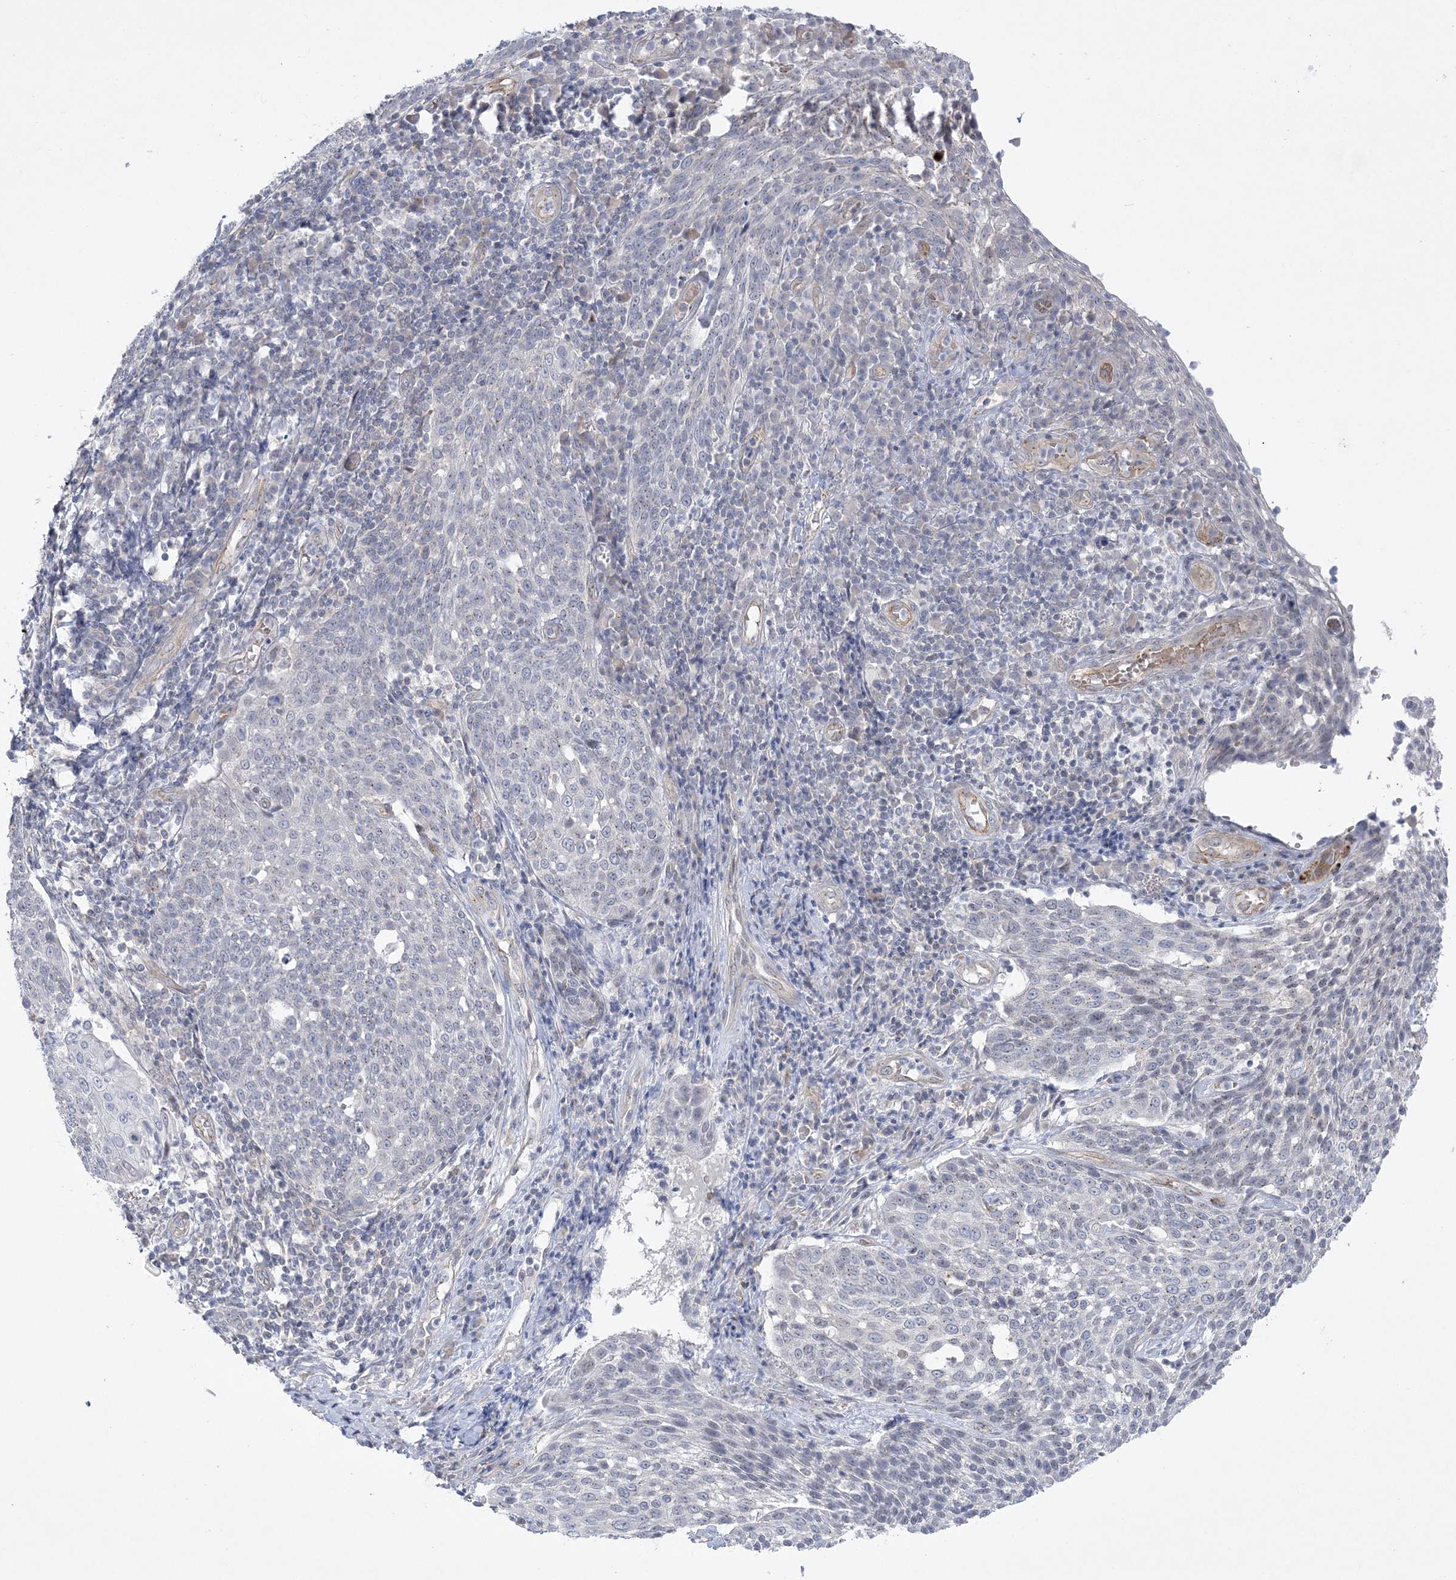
{"staining": {"intensity": "negative", "quantity": "none", "location": "none"}, "tissue": "cervical cancer", "cell_type": "Tumor cells", "image_type": "cancer", "snomed": [{"axis": "morphology", "description": "Squamous cell carcinoma, NOS"}, {"axis": "topography", "description": "Cervix"}], "caption": "This micrograph is of squamous cell carcinoma (cervical) stained with IHC to label a protein in brown with the nuclei are counter-stained blue. There is no staining in tumor cells. The staining is performed using DAB (3,3'-diaminobenzidine) brown chromogen with nuclei counter-stained in using hematoxylin.", "gene": "ADAMTS12", "patient": {"sex": "female", "age": 34}}